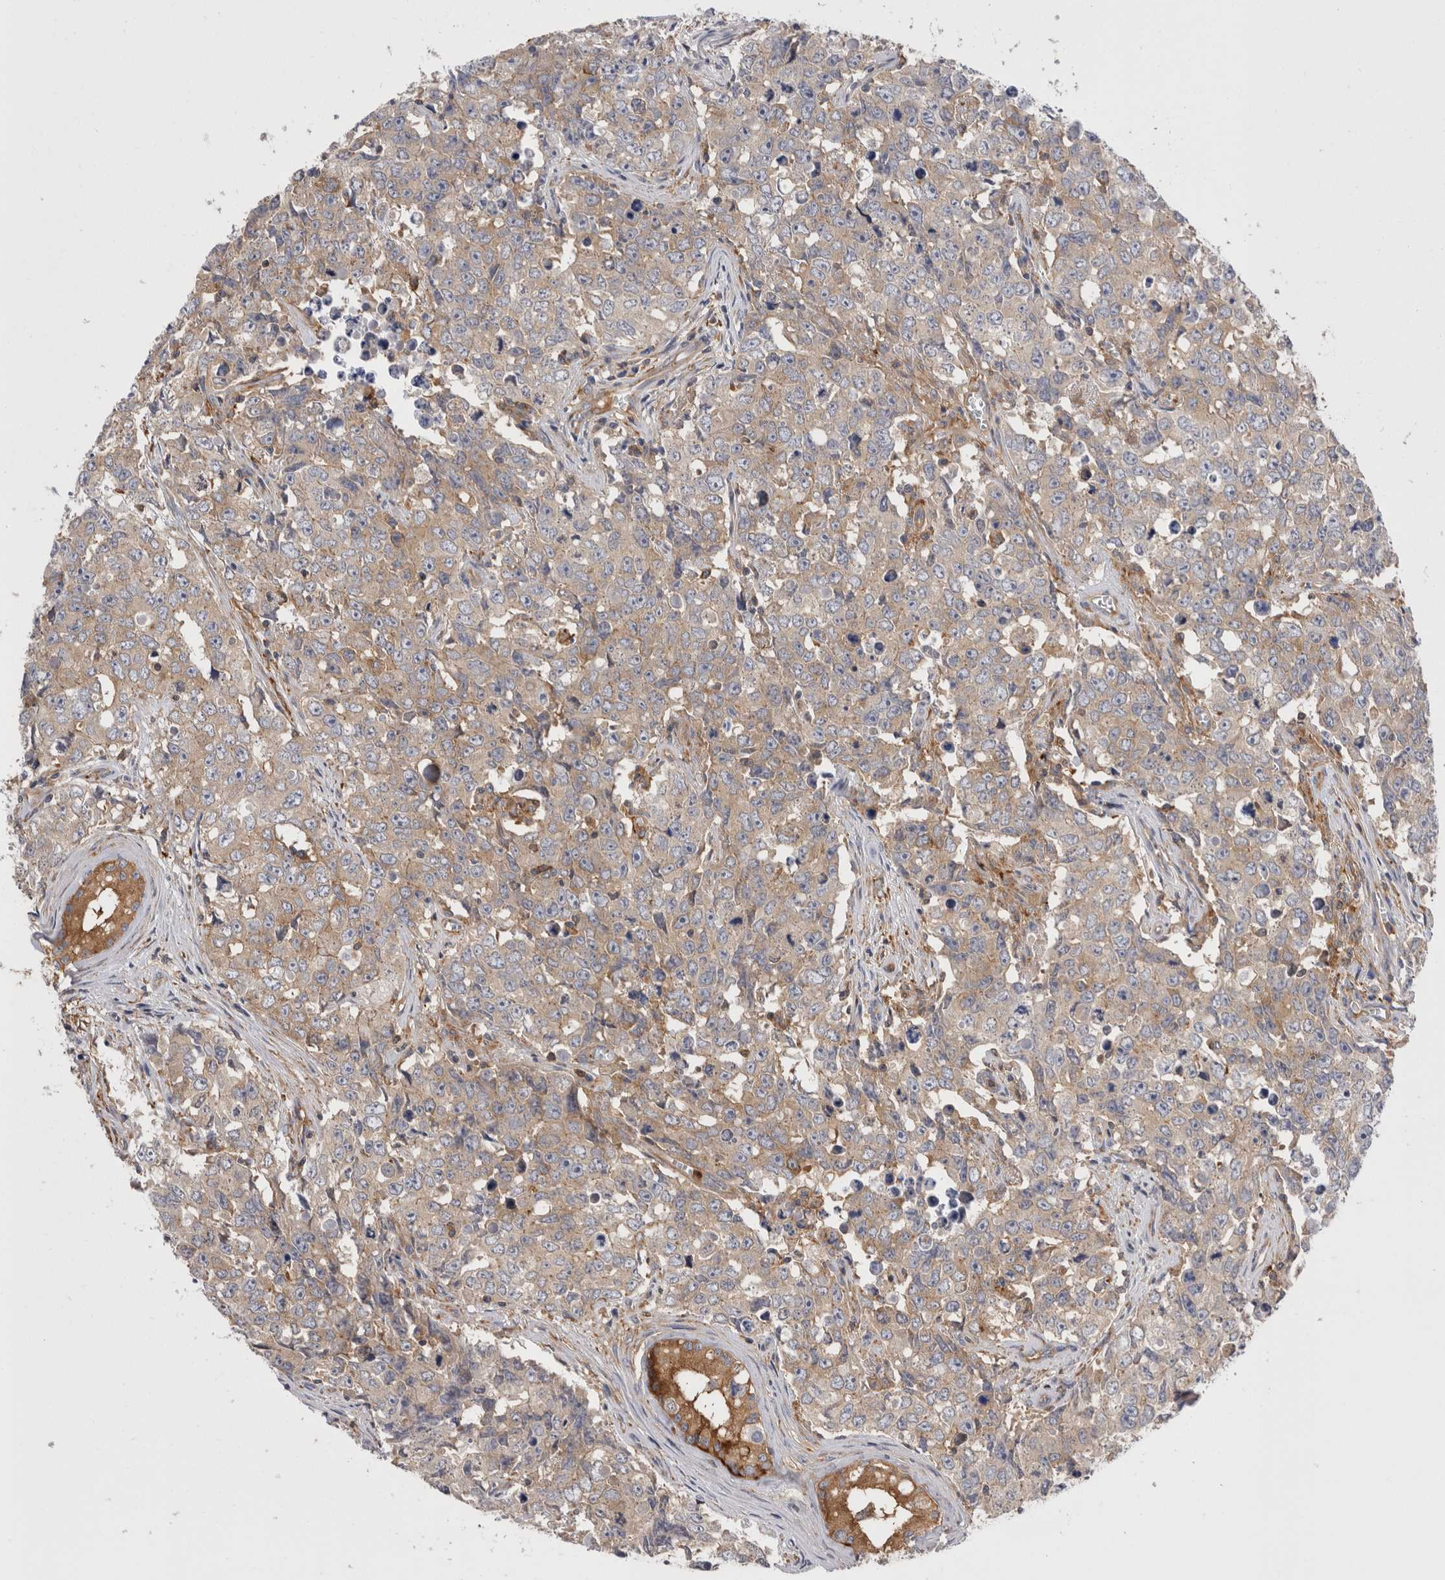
{"staining": {"intensity": "moderate", "quantity": ">75%", "location": "cytoplasmic/membranous"}, "tissue": "testis cancer", "cell_type": "Tumor cells", "image_type": "cancer", "snomed": [{"axis": "morphology", "description": "Carcinoma, Embryonal, NOS"}, {"axis": "topography", "description": "Testis"}], "caption": "Immunohistochemistry photomicrograph of neoplastic tissue: human testis cancer (embryonal carcinoma) stained using immunohistochemistry (IHC) reveals medium levels of moderate protein expression localized specifically in the cytoplasmic/membranous of tumor cells, appearing as a cytoplasmic/membranous brown color.", "gene": "RAB11FIP1", "patient": {"sex": "male", "age": 28}}